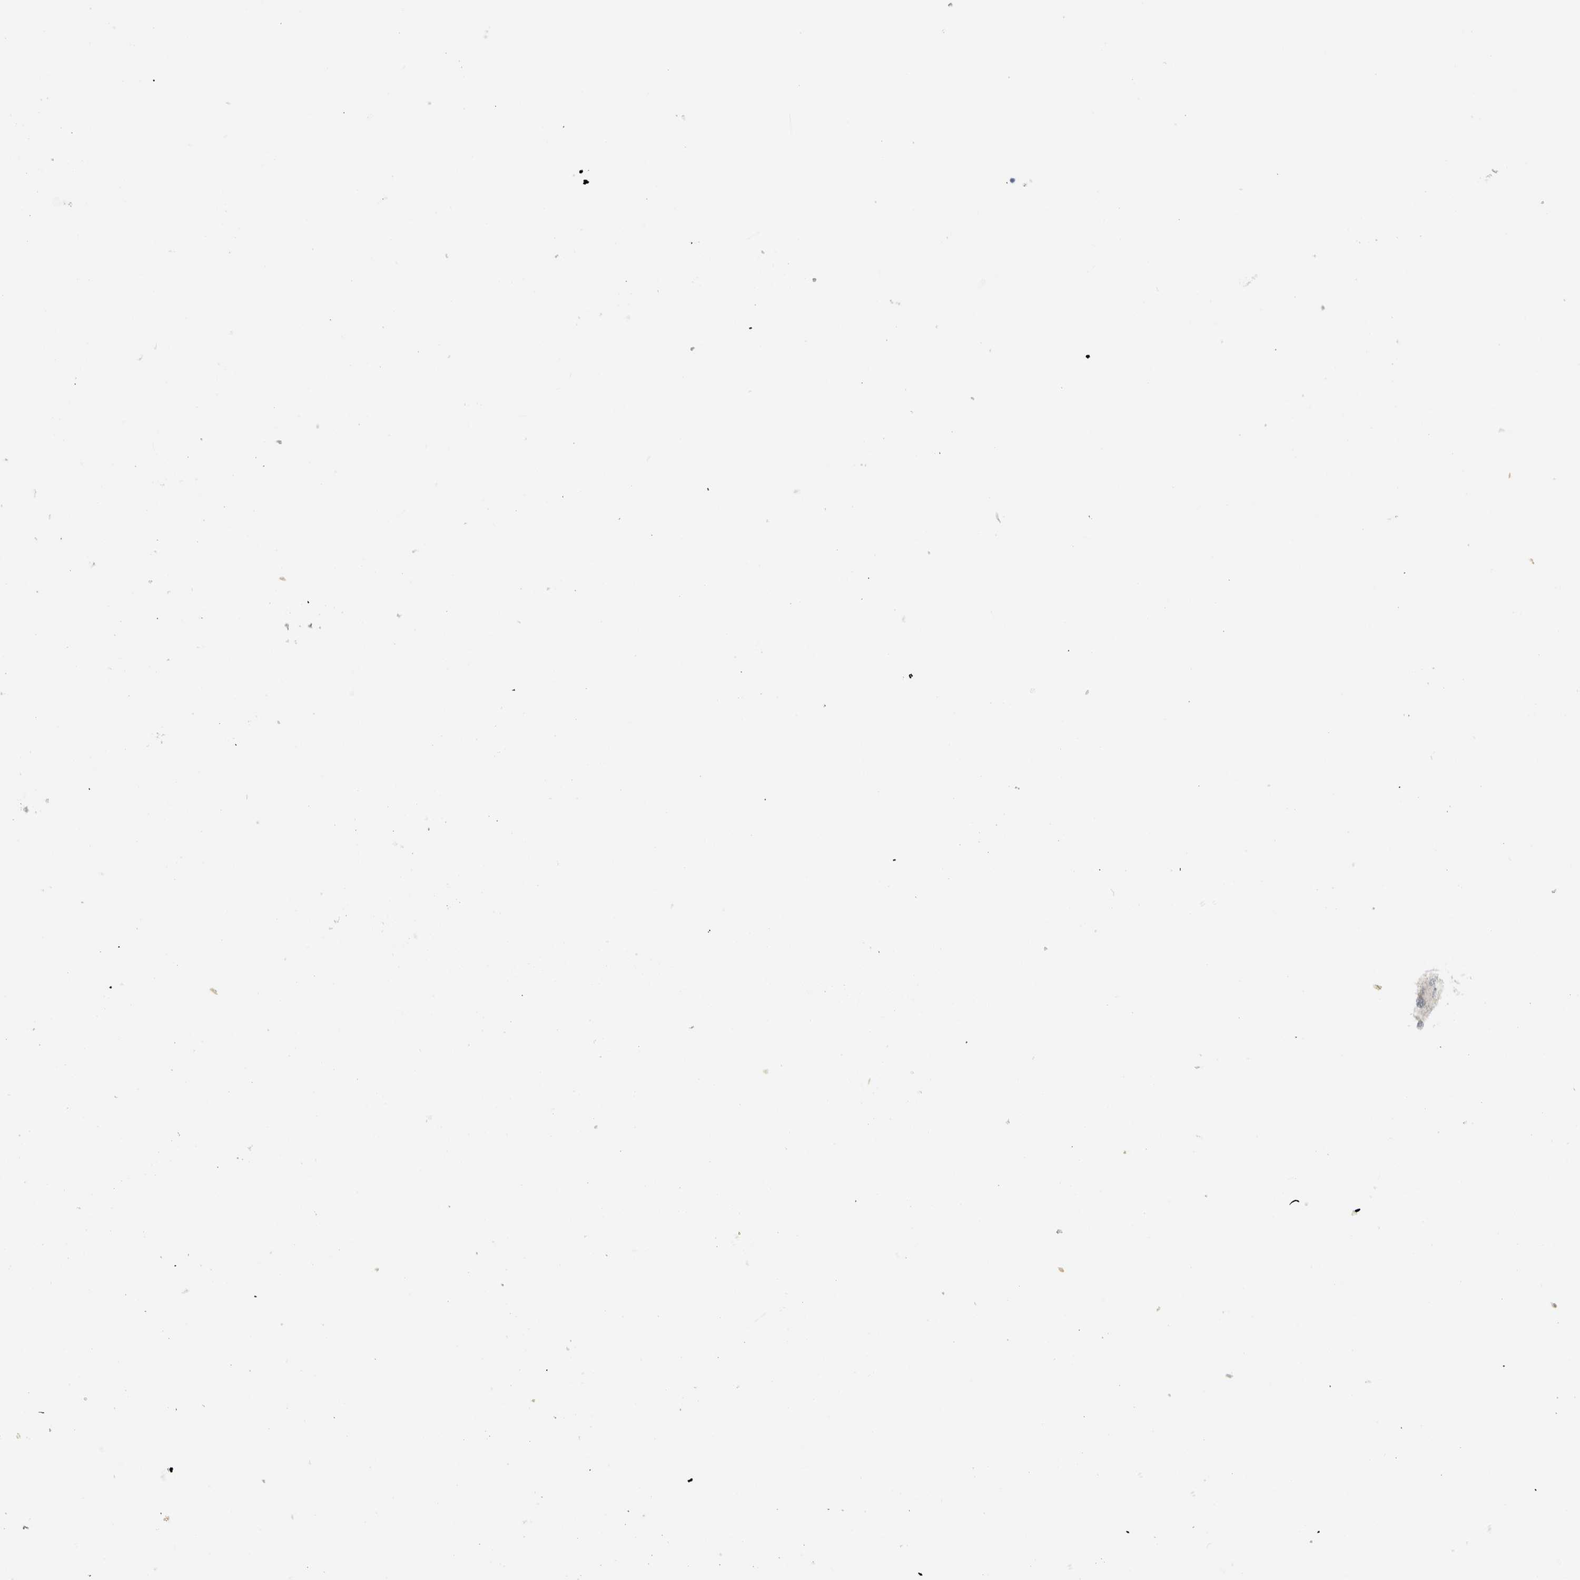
{"staining": {"intensity": "moderate", "quantity": ">75%", "location": "cytoplasmic/membranous,nuclear"}, "tissue": "carcinoid", "cell_type": "Tumor cells", "image_type": "cancer", "snomed": [{"axis": "morphology", "description": "Carcinoid, malignant, NOS"}, {"axis": "topography", "description": "Colon"}], "caption": "This micrograph shows immunohistochemistry staining of human carcinoid, with medium moderate cytoplasmic/membranous and nuclear expression in approximately >75% of tumor cells.", "gene": "TFE3", "patient": {"sex": "female", "age": 52}}